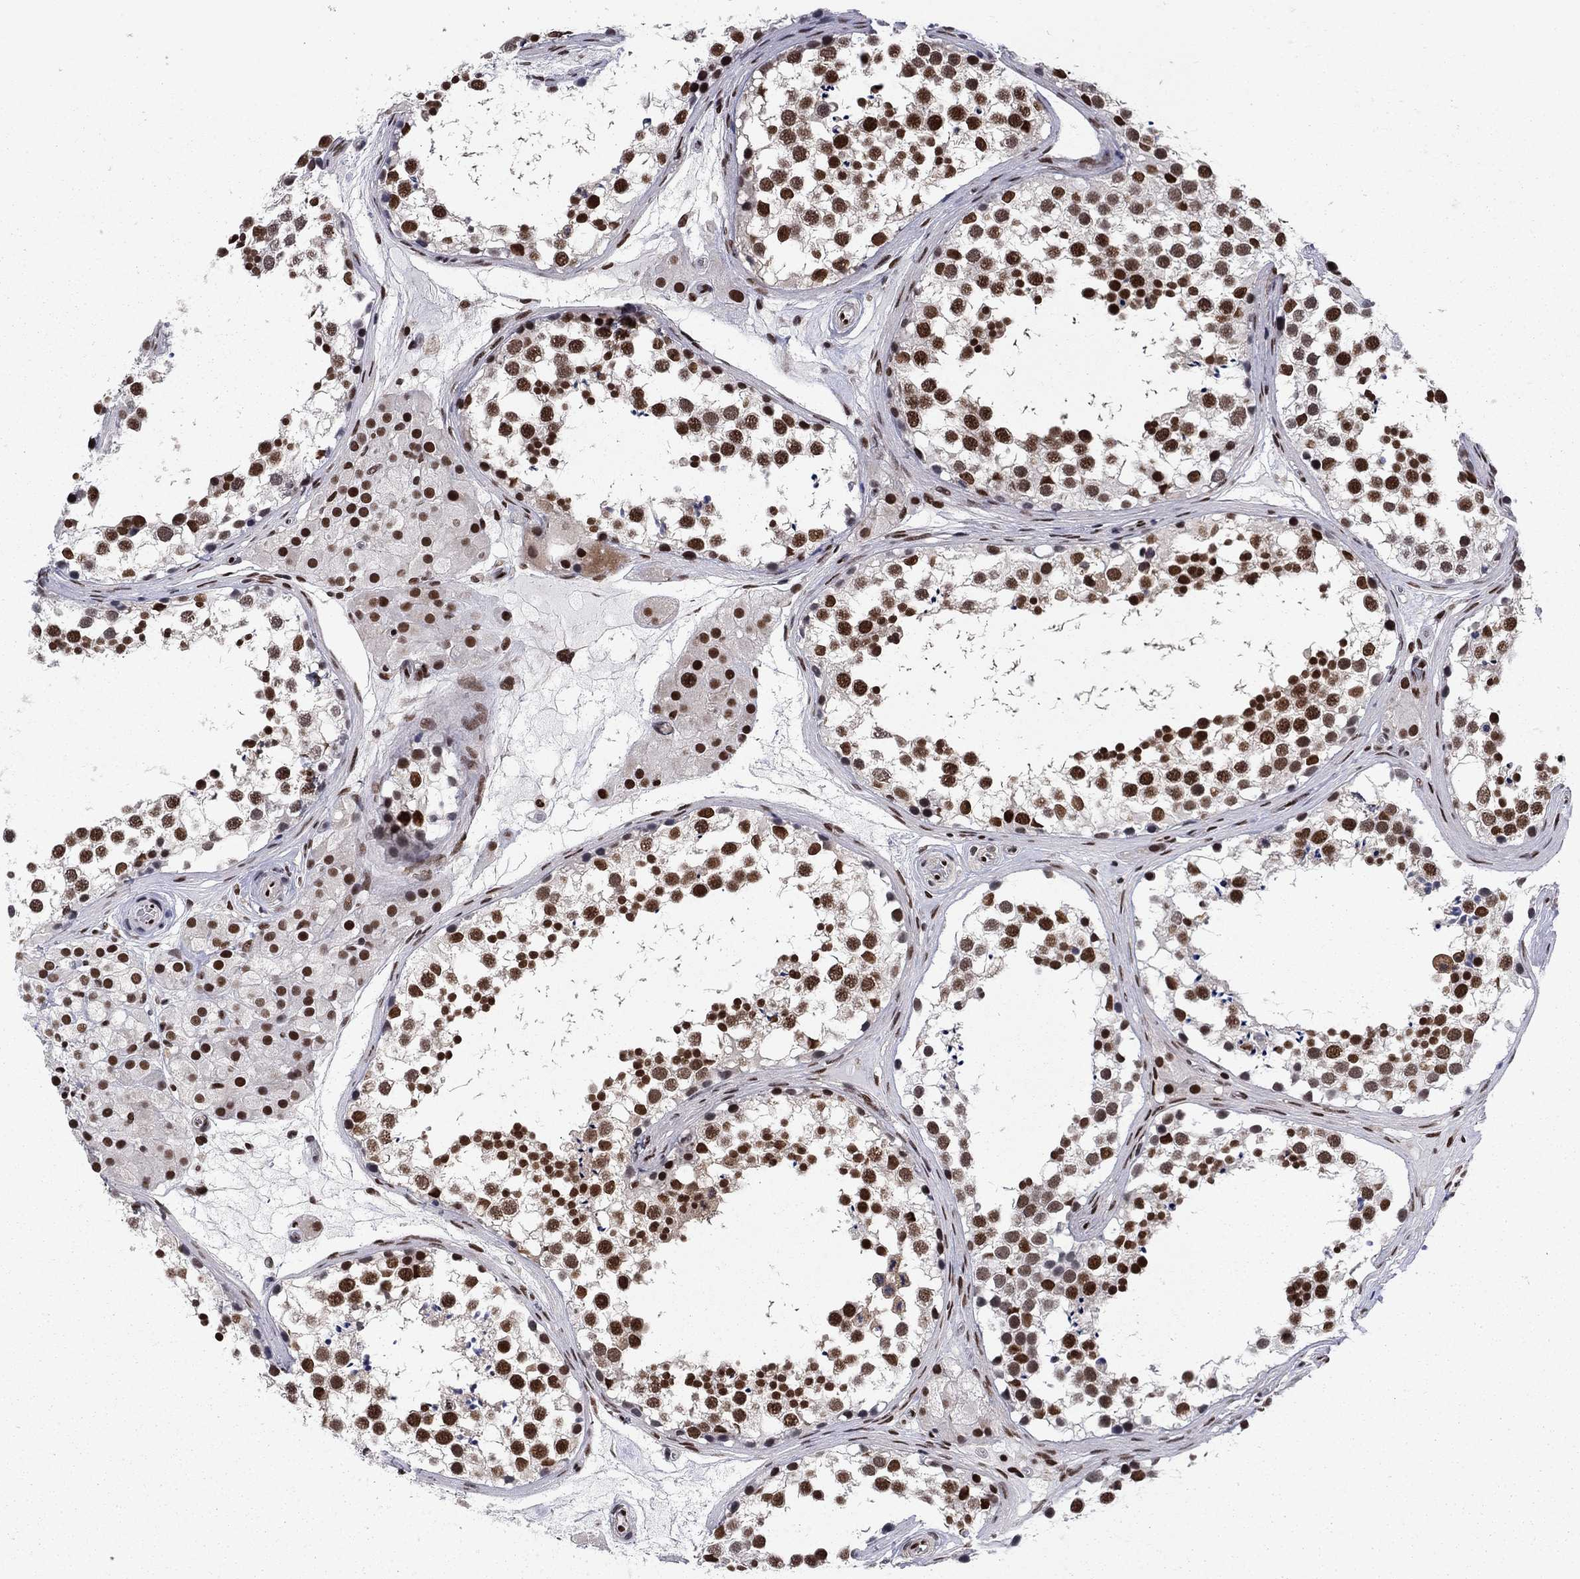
{"staining": {"intensity": "strong", "quantity": ">75%", "location": "nuclear"}, "tissue": "testis", "cell_type": "Cells in seminiferous ducts", "image_type": "normal", "snomed": [{"axis": "morphology", "description": "Normal tissue, NOS"}, {"axis": "morphology", "description": "Seminoma, NOS"}, {"axis": "topography", "description": "Testis"}], "caption": "Immunohistochemistry of normal human testis displays high levels of strong nuclear expression in about >75% of cells in seminiferous ducts.", "gene": "RPRD1B", "patient": {"sex": "male", "age": 65}}